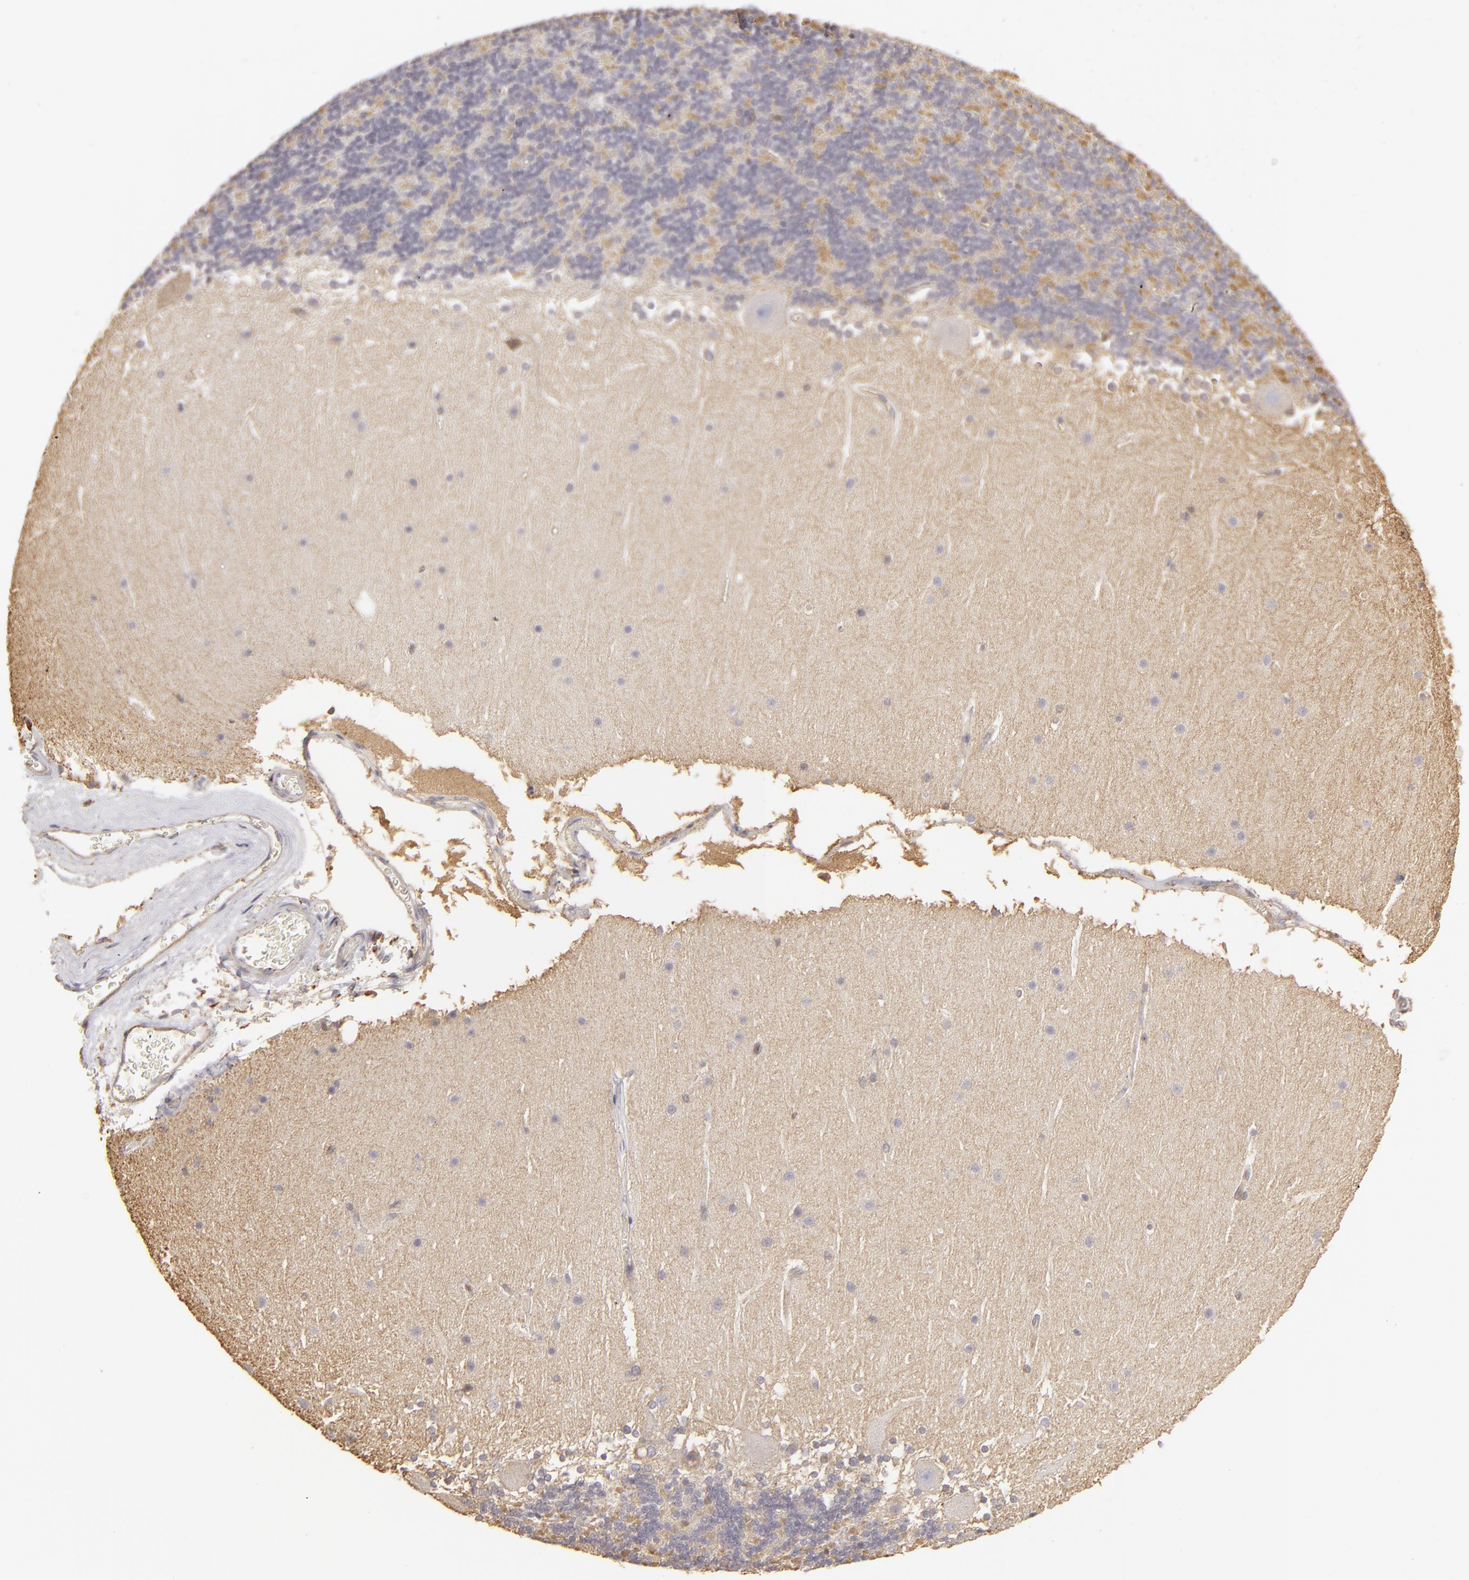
{"staining": {"intensity": "strong", "quantity": "<25%", "location": "cytoplasmic/membranous,nuclear"}, "tissue": "cerebellum", "cell_type": "Cells in granular layer", "image_type": "normal", "snomed": [{"axis": "morphology", "description": "Normal tissue, NOS"}, {"axis": "topography", "description": "Cerebellum"}], "caption": "Brown immunohistochemical staining in benign cerebellum demonstrates strong cytoplasmic/membranous,nuclear expression in about <25% of cells in granular layer. (brown staining indicates protein expression, while blue staining denotes nuclei).", "gene": "ACTB", "patient": {"sex": "female", "age": 19}}